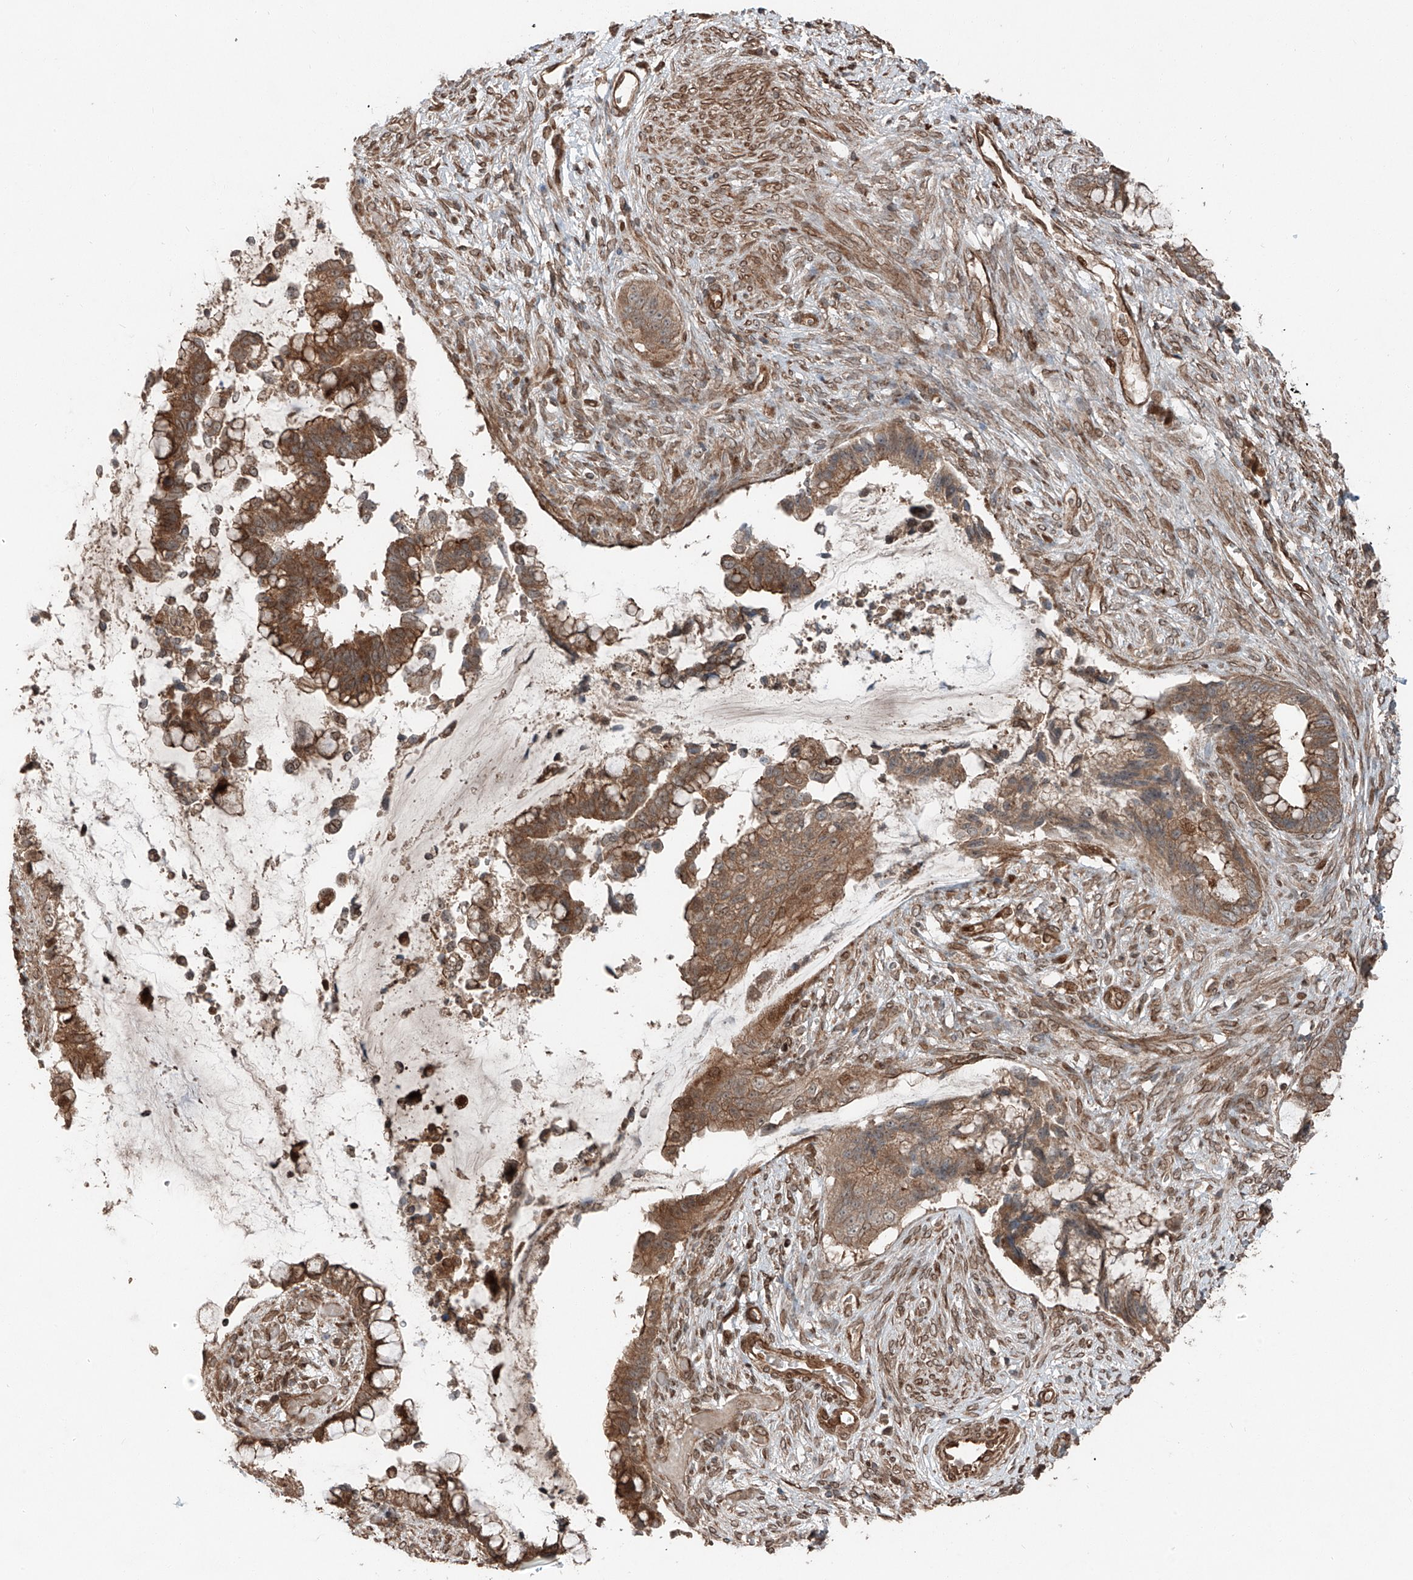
{"staining": {"intensity": "moderate", "quantity": ">75%", "location": "cytoplasmic/membranous"}, "tissue": "cervical cancer", "cell_type": "Tumor cells", "image_type": "cancer", "snomed": [{"axis": "morphology", "description": "Adenocarcinoma, NOS"}, {"axis": "topography", "description": "Cervix"}], "caption": "Cervical adenocarcinoma stained for a protein reveals moderate cytoplasmic/membranous positivity in tumor cells.", "gene": "CEP162", "patient": {"sex": "female", "age": 44}}